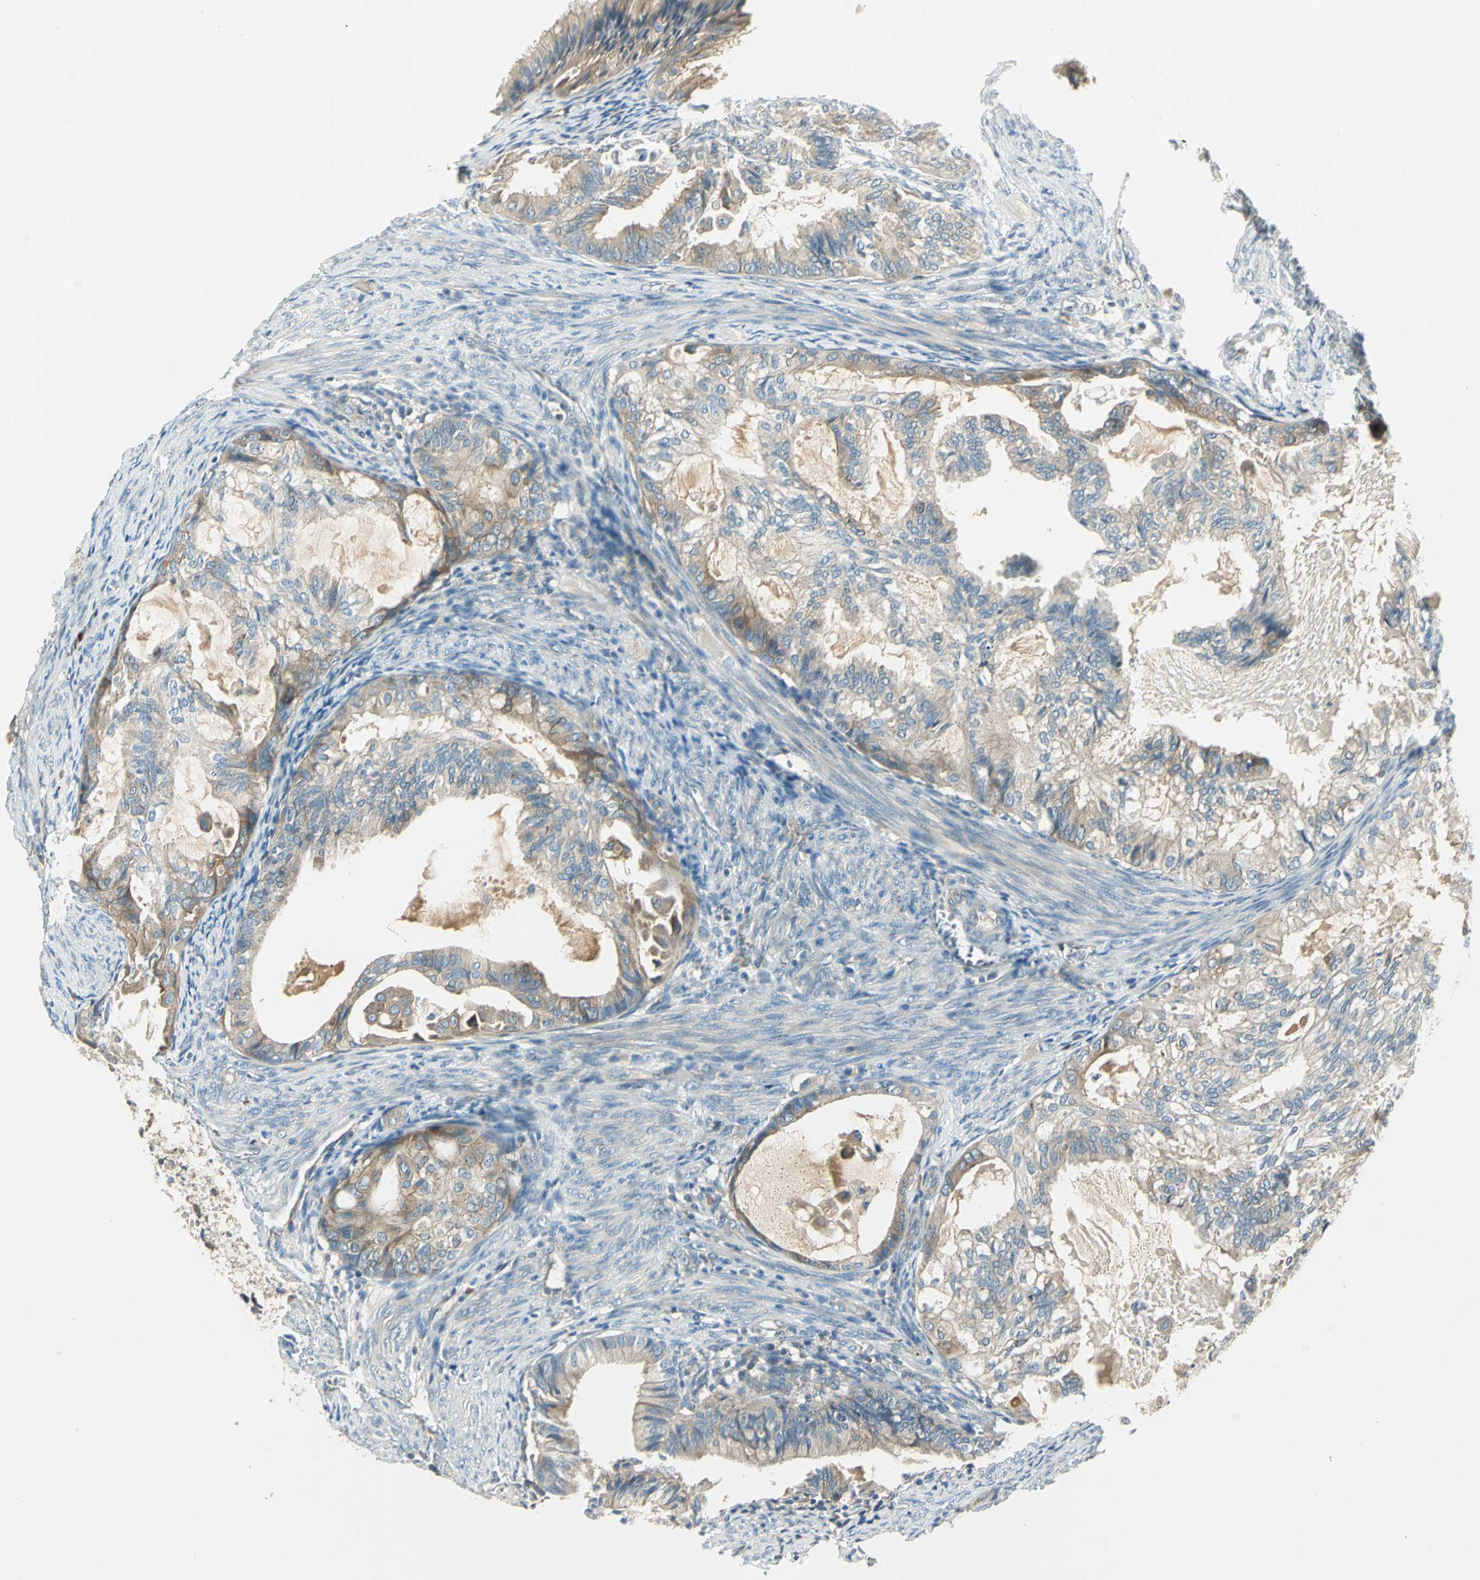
{"staining": {"intensity": "weak", "quantity": ">75%", "location": "cytoplasmic/membranous"}, "tissue": "cervical cancer", "cell_type": "Tumor cells", "image_type": "cancer", "snomed": [{"axis": "morphology", "description": "Normal tissue, NOS"}, {"axis": "morphology", "description": "Adenocarcinoma, NOS"}, {"axis": "topography", "description": "Cervix"}, {"axis": "topography", "description": "Endometrium"}], "caption": "Immunohistochemical staining of human cervical cancer (adenocarcinoma) shows weak cytoplasmic/membranous protein positivity in about >75% of tumor cells.", "gene": "PRKAA1", "patient": {"sex": "female", "age": 86}}